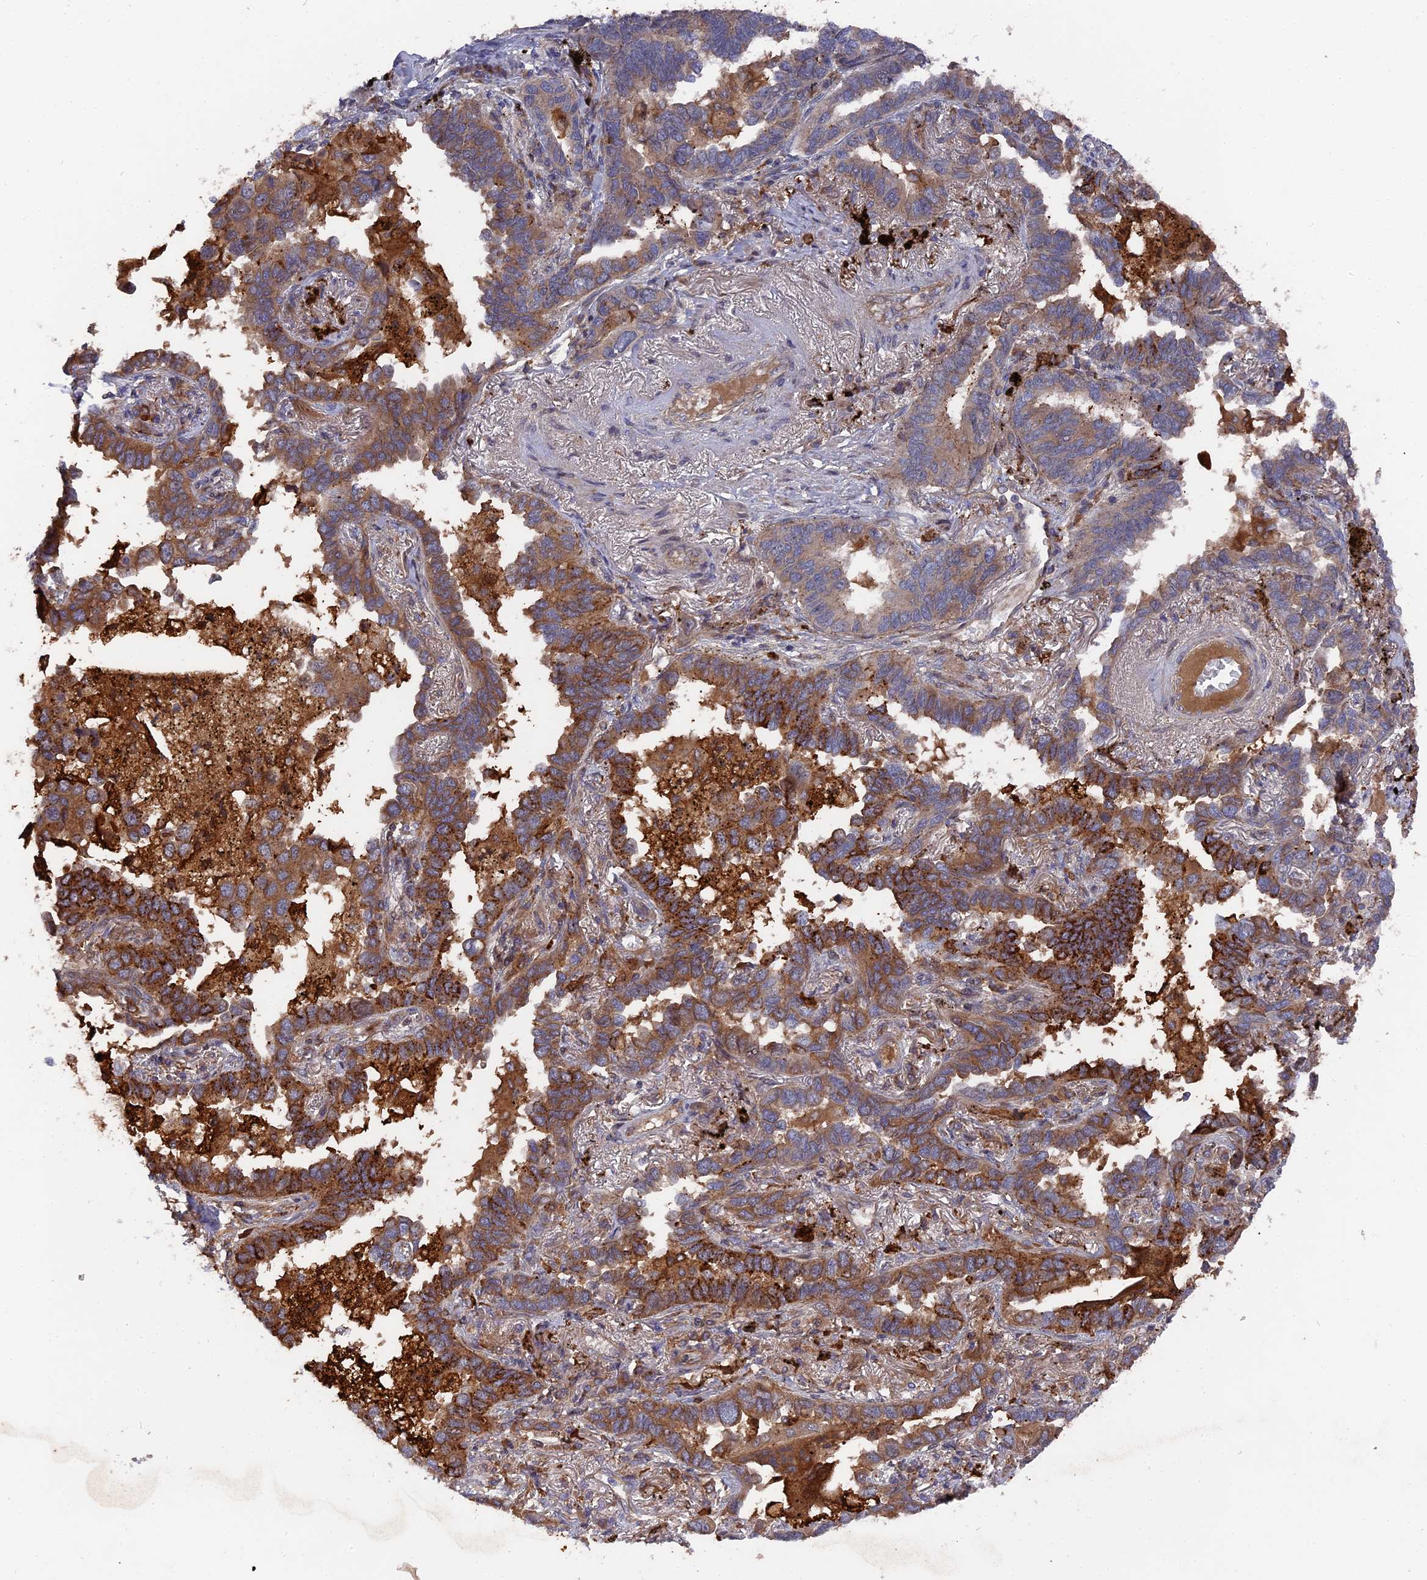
{"staining": {"intensity": "moderate", "quantity": ">75%", "location": "cytoplasmic/membranous"}, "tissue": "lung cancer", "cell_type": "Tumor cells", "image_type": "cancer", "snomed": [{"axis": "morphology", "description": "Adenocarcinoma, NOS"}, {"axis": "topography", "description": "Lung"}], "caption": "This image demonstrates lung adenocarcinoma stained with immunohistochemistry to label a protein in brown. The cytoplasmic/membranous of tumor cells show moderate positivity for the protein. Nuclei are counter-stained blue.", "gene": "DEF8", "patient": {"sex": "male", "age": 67}}